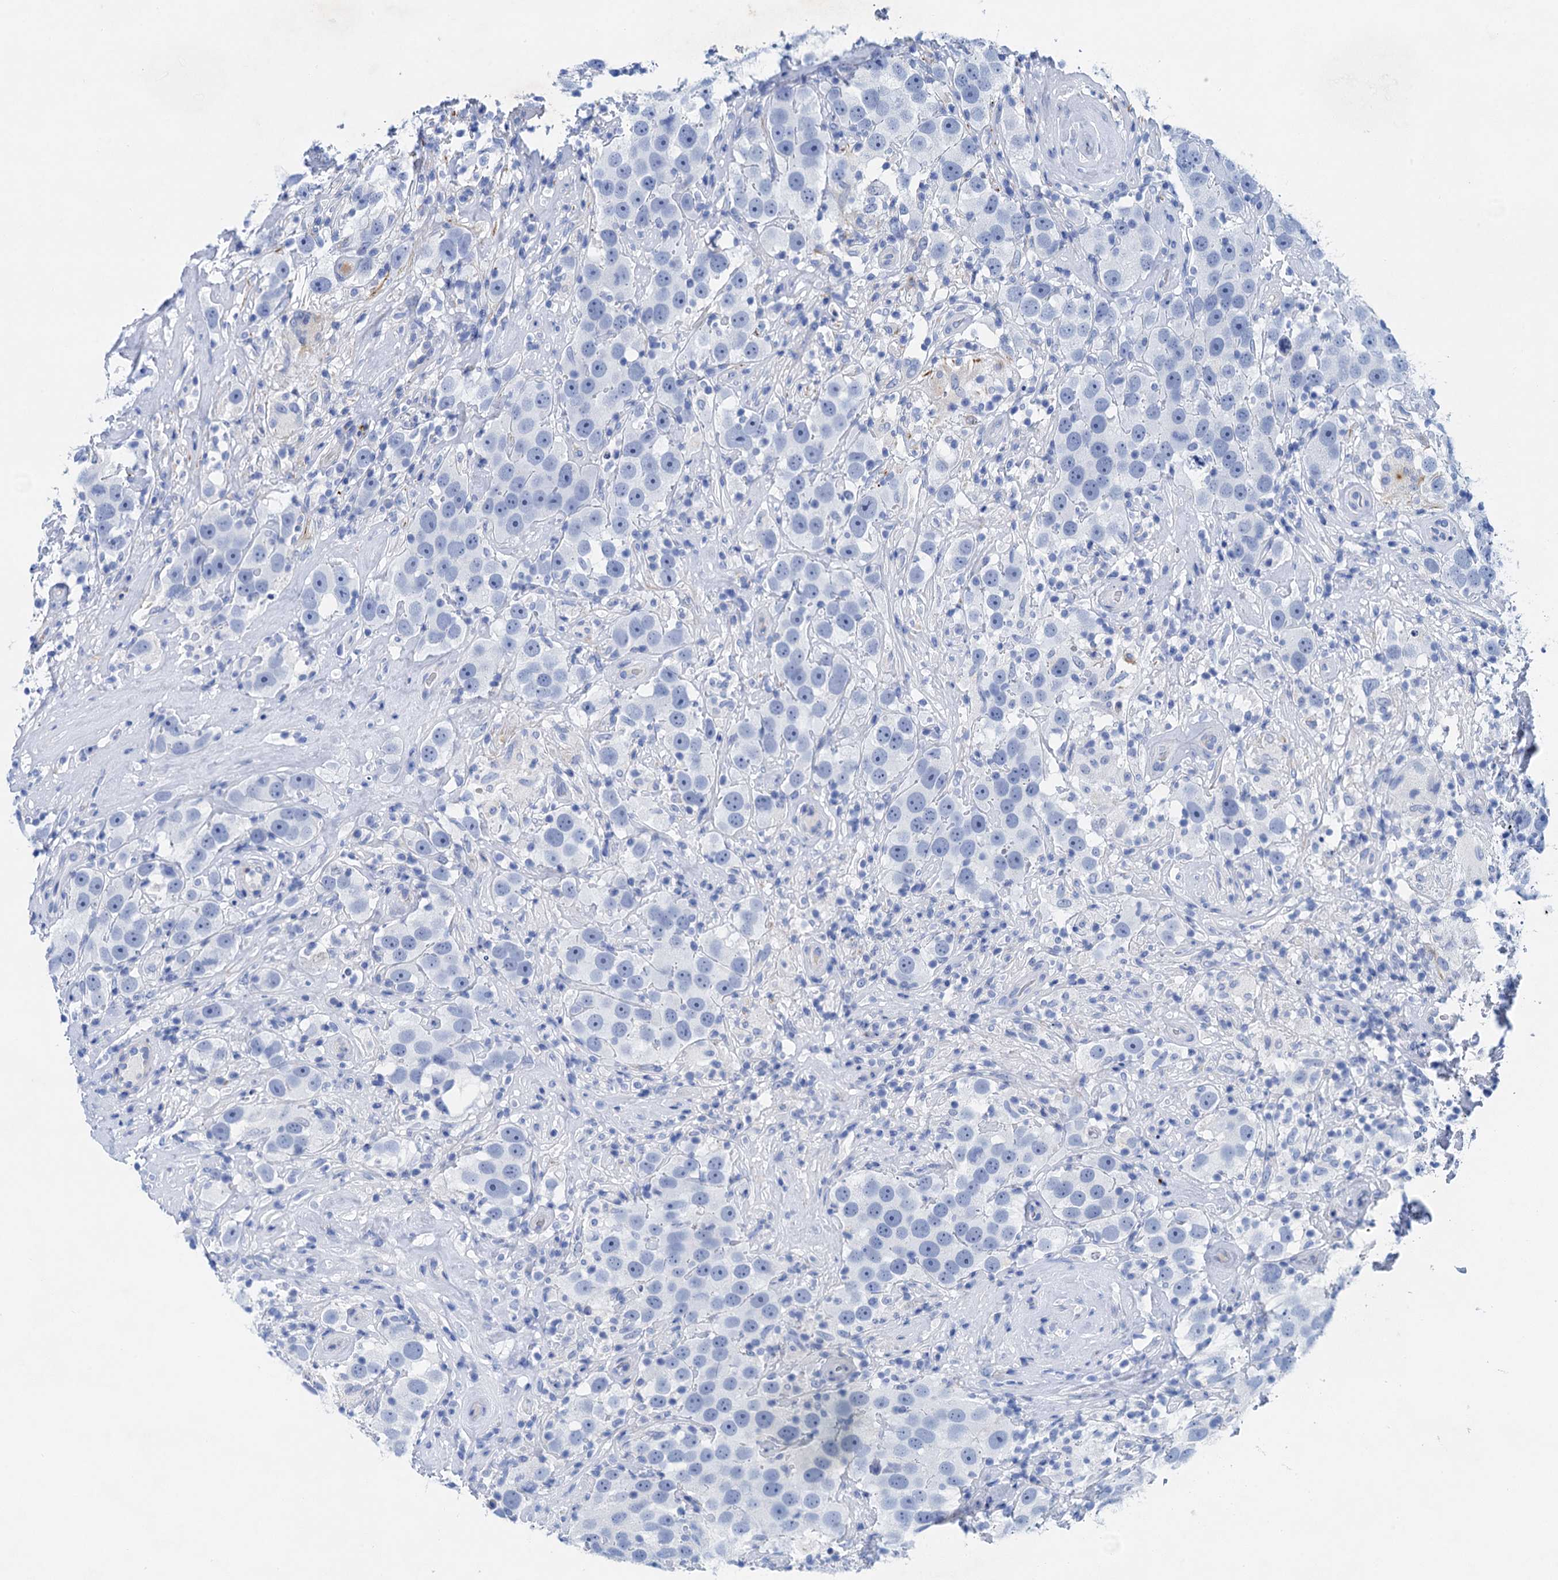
{"staining": {"intensity": "negative", "quantity": "none", "location": "none"}, "tissue": "testis cancer", "cell_type": "Tumor cells", "image_type": "cancer", "snomed": [{"axis": "morphology", "description": "Seminoma, NOS"}, {"axis": "topography", "description": "Testis"}], "caption": "The image demonstrates no significant staining in tumor cells of seminoma (testis). (Stains: DAB (3,3'-diaminobenzidine) immunohistochemistry (IHC) with hematoxylin counter stain, Microscopy: brightfield microscopy at high magnification).", "gene": "NLRP10", "patient": {"sex": "male", "age": 49}}